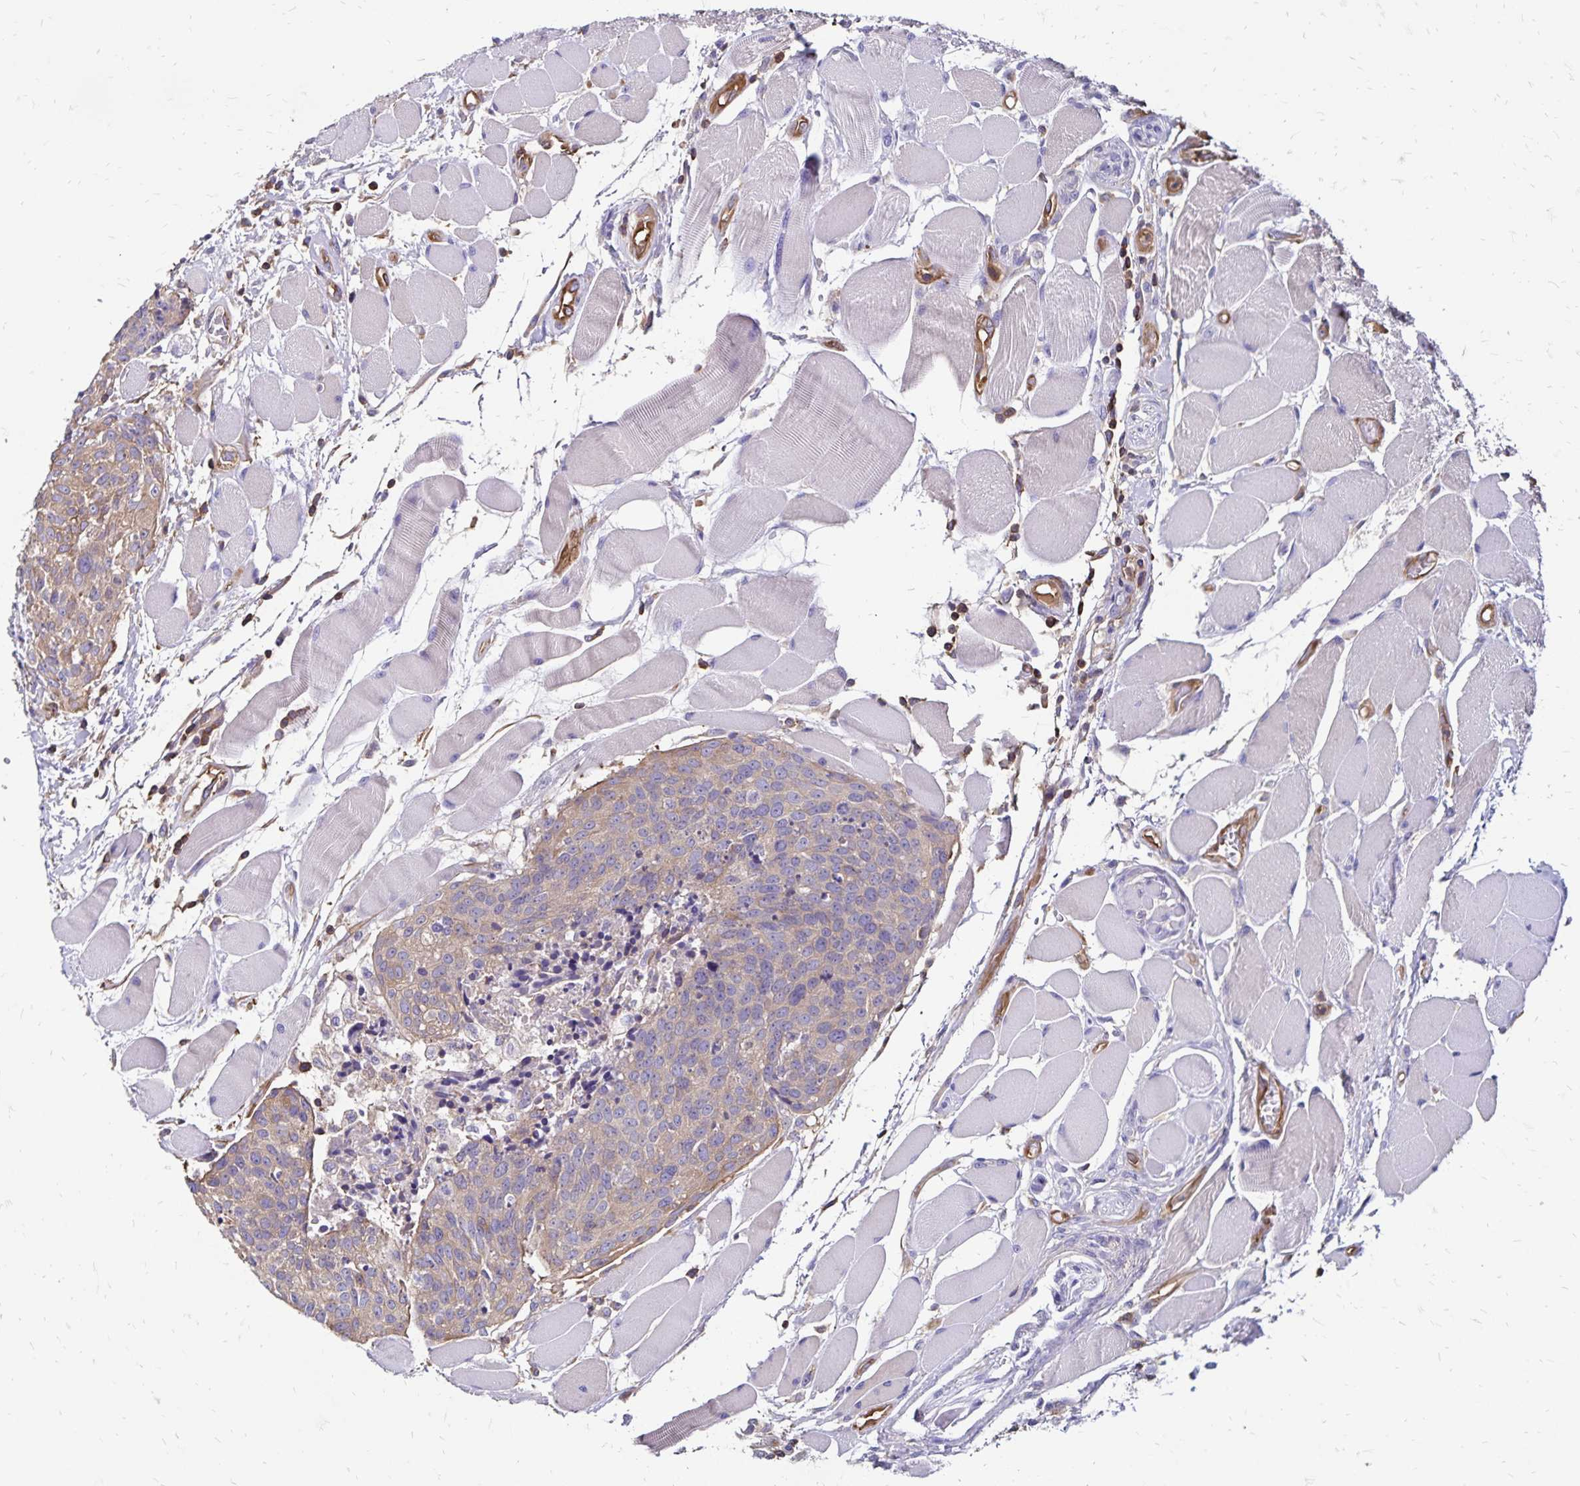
{"staining": {"intensity": "weak", "quantity": "<25%", "location": "cytoplasmic/membranous"}, "tissue": "head and neck cancer", "cell_type": "Tumor cells", "image_type": "cancer", "snomed": [{"axis": "morphology", "description": "Squamous cell carcinoma, NOS"}, {"axis": "topography", "description": "Oral tissue"}, {"axis": "topography", "description": "Head-Neck"}], "caption": "DAB immunohistochemical staining of squamous cell carcinoma (head and neck) demonstrates no significant staining in tumor cells. The staining is performed using DAB (3,3'-diaminobenzidine) brown chromogen with nuclei counter-stained in using hematoxylin.", "gene": "RPRML", "patient": {"sex": "male", "age": 64}}